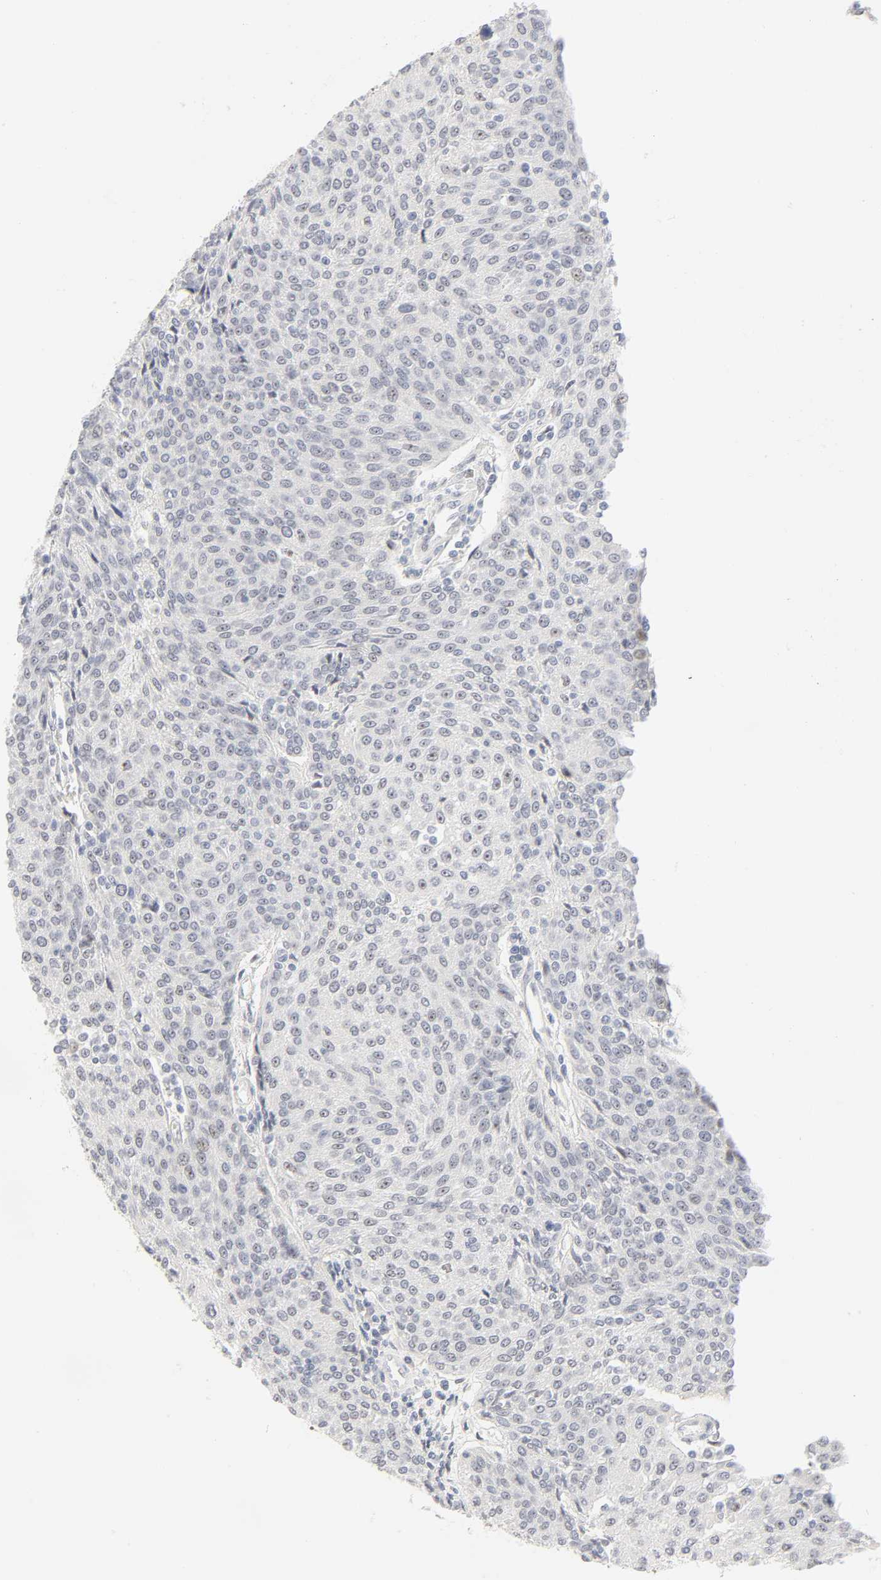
{"staining": {"intensity": "weak", "quantity": "<25%", "location": "nuclear"}, "tissue": "urothelial cancer", "cell_type": "Tumor cells", "image_type": "cancer", "snomed": [{"axis": "morphology", "description": "Urothelial carcinoma, High grade"}, {"axis": "topography", "description": "Urinary bladder"}], "caption": "Immunohistochemistry photomicrograph of human urothelial cancer stained for a protein (brown), which exhibits no positivity in tumor cells.", "gene": "MNAT1", "patient": {"sex": "female", "age": 85}}